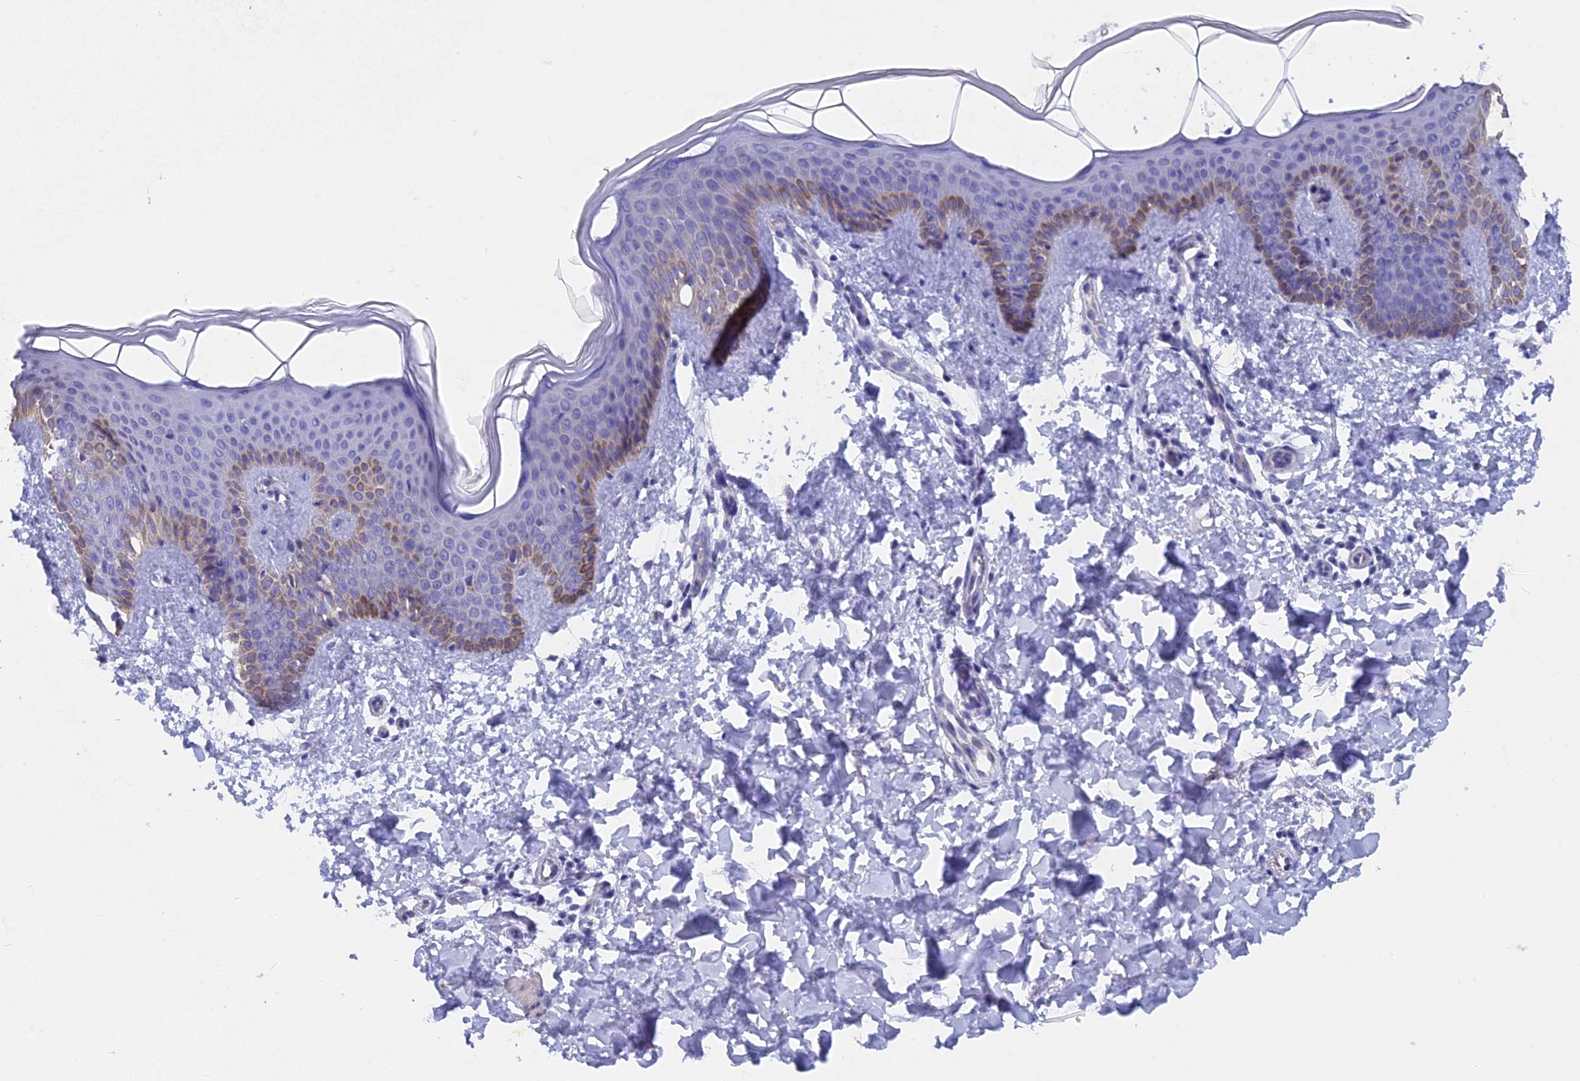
{"staining": {"intensity": "negative", "quantity": "none", "location": "none"}, "tissue": "skin", "cell_type": "Fibroblasts", "image_type": "normal", "snomed": [{"axis": "morphology", "description": "Normal tissue, NOS"}, {"axis": "topography", "description": "Skin"}], "caption": "High magnification brightfield microscopy of normal skin stained with DAB (3,3'-diaminobenzidine) (brown) and counterstained with hematoxylin (blue): fibroblasts show no significant expression. (Immunohistochemistry, brightfield microscopy, high magnification).", "gene": "AK4P3", "patient": {"sex": "male", "age": 36}}